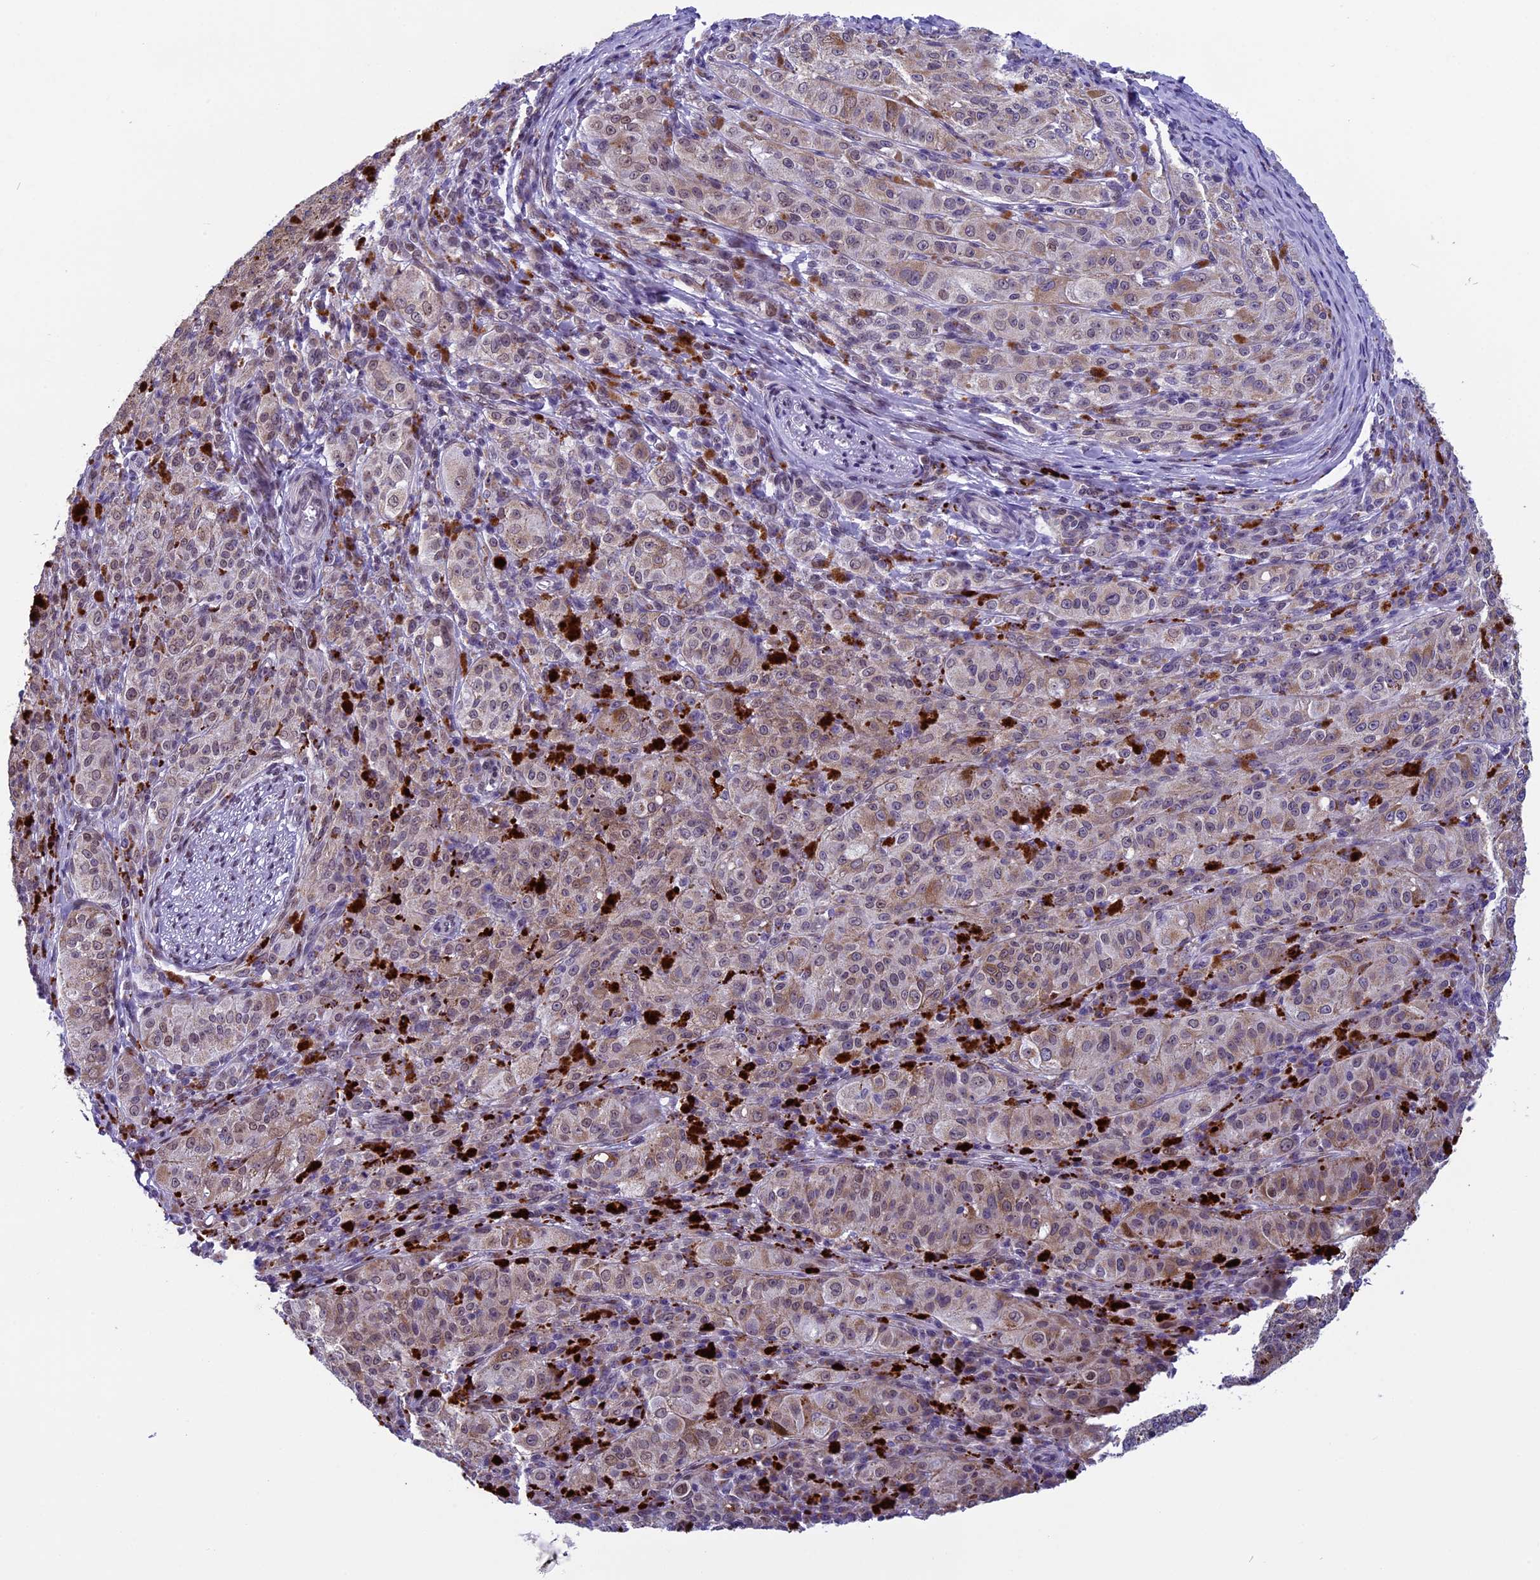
{"staining": {"intensity": "weak", "quantity": ">75%", "location": "cytoplasmic/membranous"}, "tissue": "melanoma", "cell_type": "Tumor cells", "image_type": "cancer", "snomed": [{"axis": "morphology", "description": "Malignant melanoma, NOS"}, {"axis": "topography", "description": "Skin"}], "caption": "An image of human melanoma stained for a protein shows weak cytoplasmic/membranous brown staining in tumor cells.", "gene": "ZNF317", "patient": {"sex": "female", "age": 52}}